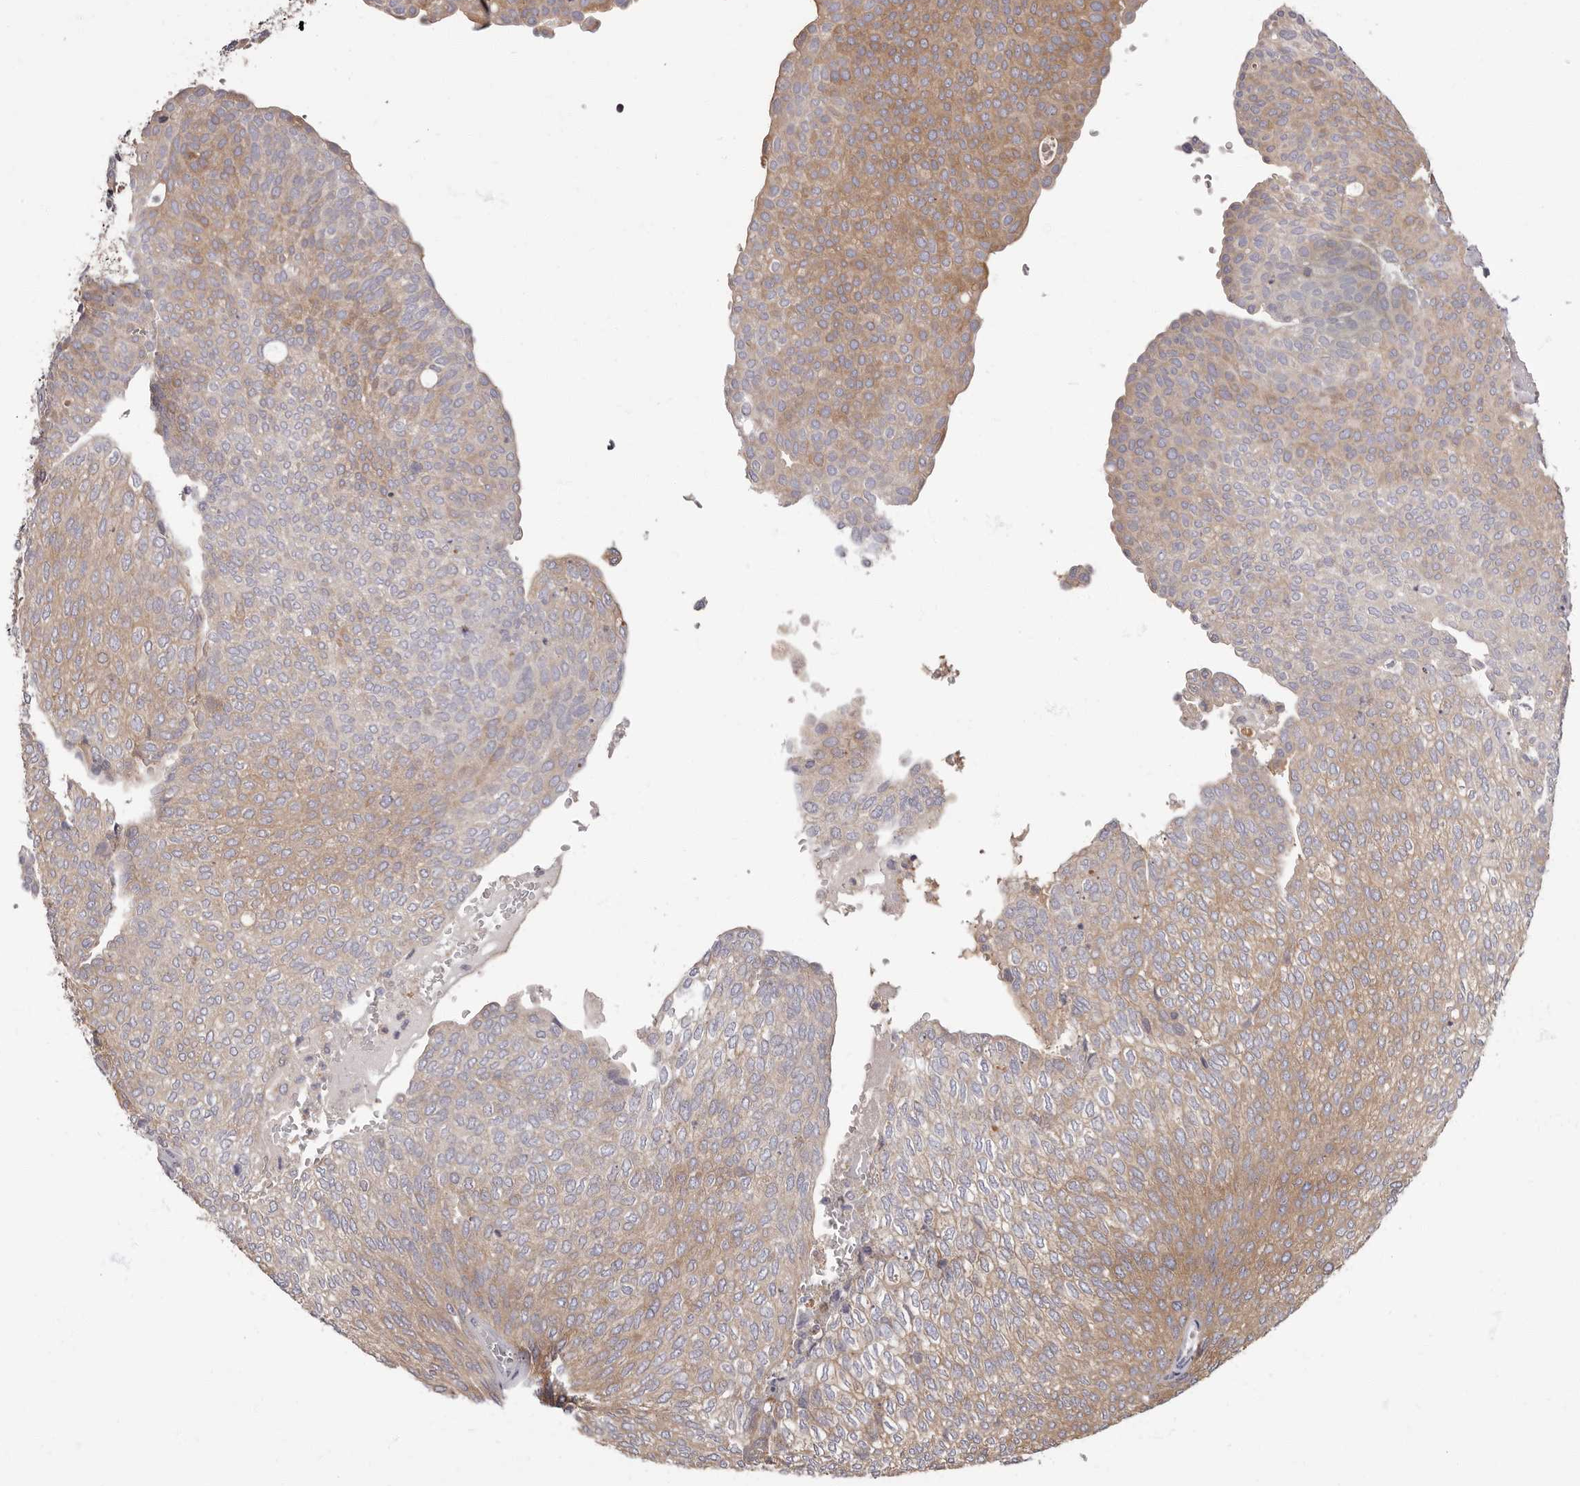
{"staining": {"intensity": "moderate", "quantity": ">75%", "location": "cytoplasmic/membranous"}, "tissue": "urothelial cancer", "cell_type": "Tumor cells", "image_type": "cancer", "snomed": [{"axis": "morphology", "description": "Urothelial carcinoma, Low grade"}, {"axis": "topography", "description": "Urinary bladder"}], "caption": "Immunohistochemistry image of neoplastic tissue: urothelial carcinoma (low-grade) stained using immunohistochemistry (IHC) reveals medium levels of moderate protein expression localized specifically in the cytoplasmic/membranous of tumor cells, appearing as a cytoplasmic/membranous brown color.", "gene": "APEH", "patient": {"sex": "female", "age": 79}}